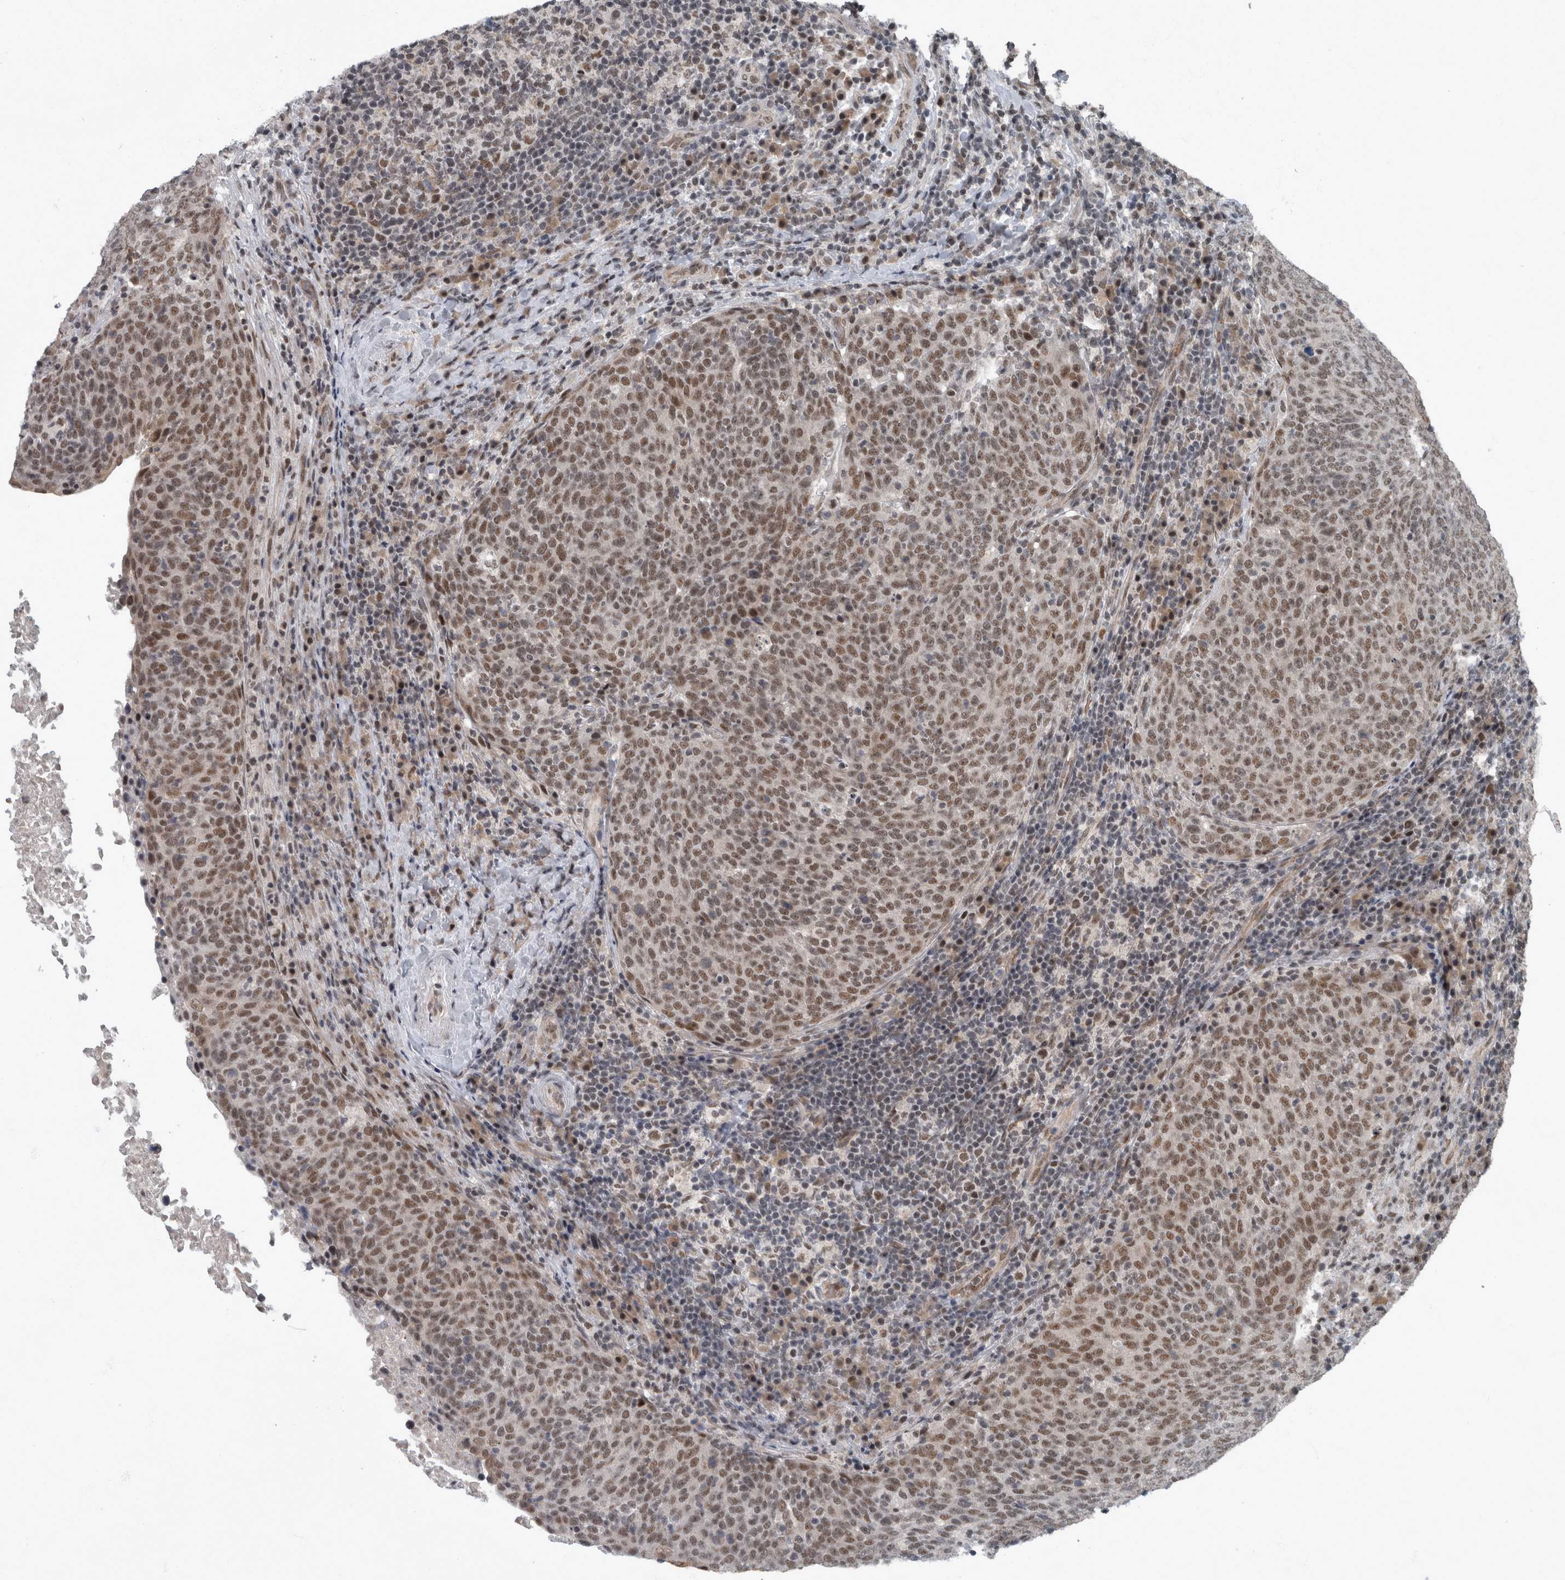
{"staining": {"intensity": "moderate", "quantity": ">75%", "location": "nuclear"}, "tissue": "head and neck cancer", "cell_type": "Tumor cells", "image_type": "cancer", "snomed": [{"axis": "morphology", "description": "Squamous cell carcinoma, NOS"}, {"axis": "morphology", "description": "Squamous cell carcinoma, metastatic, NOS"}, {"axis": "topography", "description": "Lymph node"}, {"axis": "topography", "description": "Head-Neck"}], "caption": "Squamous cell carcinoma (head and neck) tissue displays moderate nuclear staining in about >75% of tumor cells, visualized by immunohistochemistry.", "gene": "WDR33", "patient": {"sex": "male", "age": 62}}